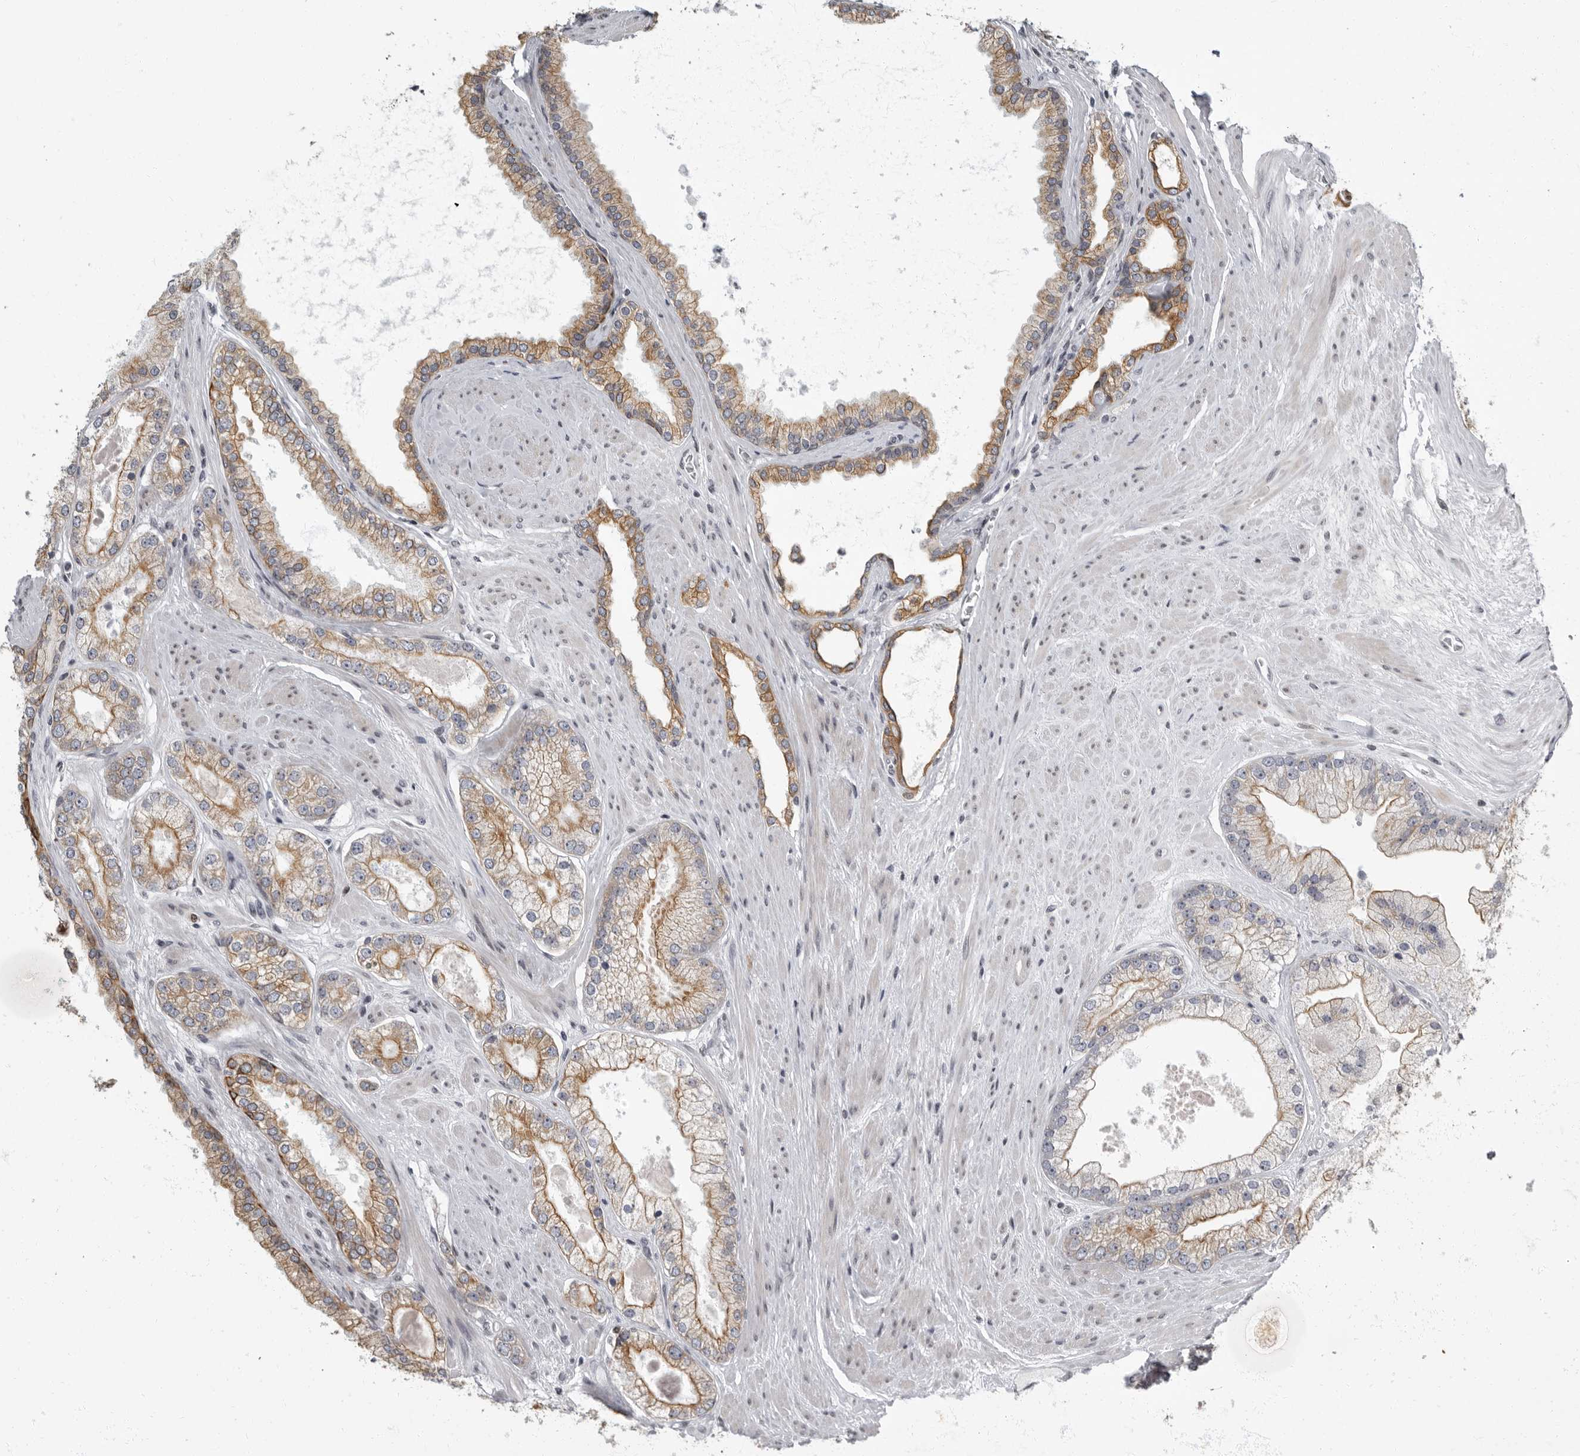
{"staining": {"intensity": "moderate", "quantity": ">75%", "location": "cytoplasmic/membranous"}, "tissue": "prostate cancer", "cell_type": "Tumor cells", "image_type": "cancer", "snomed": [{"axis": "morphology", "description": "Adenocarcinoma, High grade"}, {"axis": "topography", "description": "Prostate"}], "caption": "A brown stain labels moderate cytoplasmic/membranous positivity of a protein in prostate adenocarcinoma (high-grade) tumor cells.", "gene": "EVI5", "patient": {"sex": "male", "age": 58}}